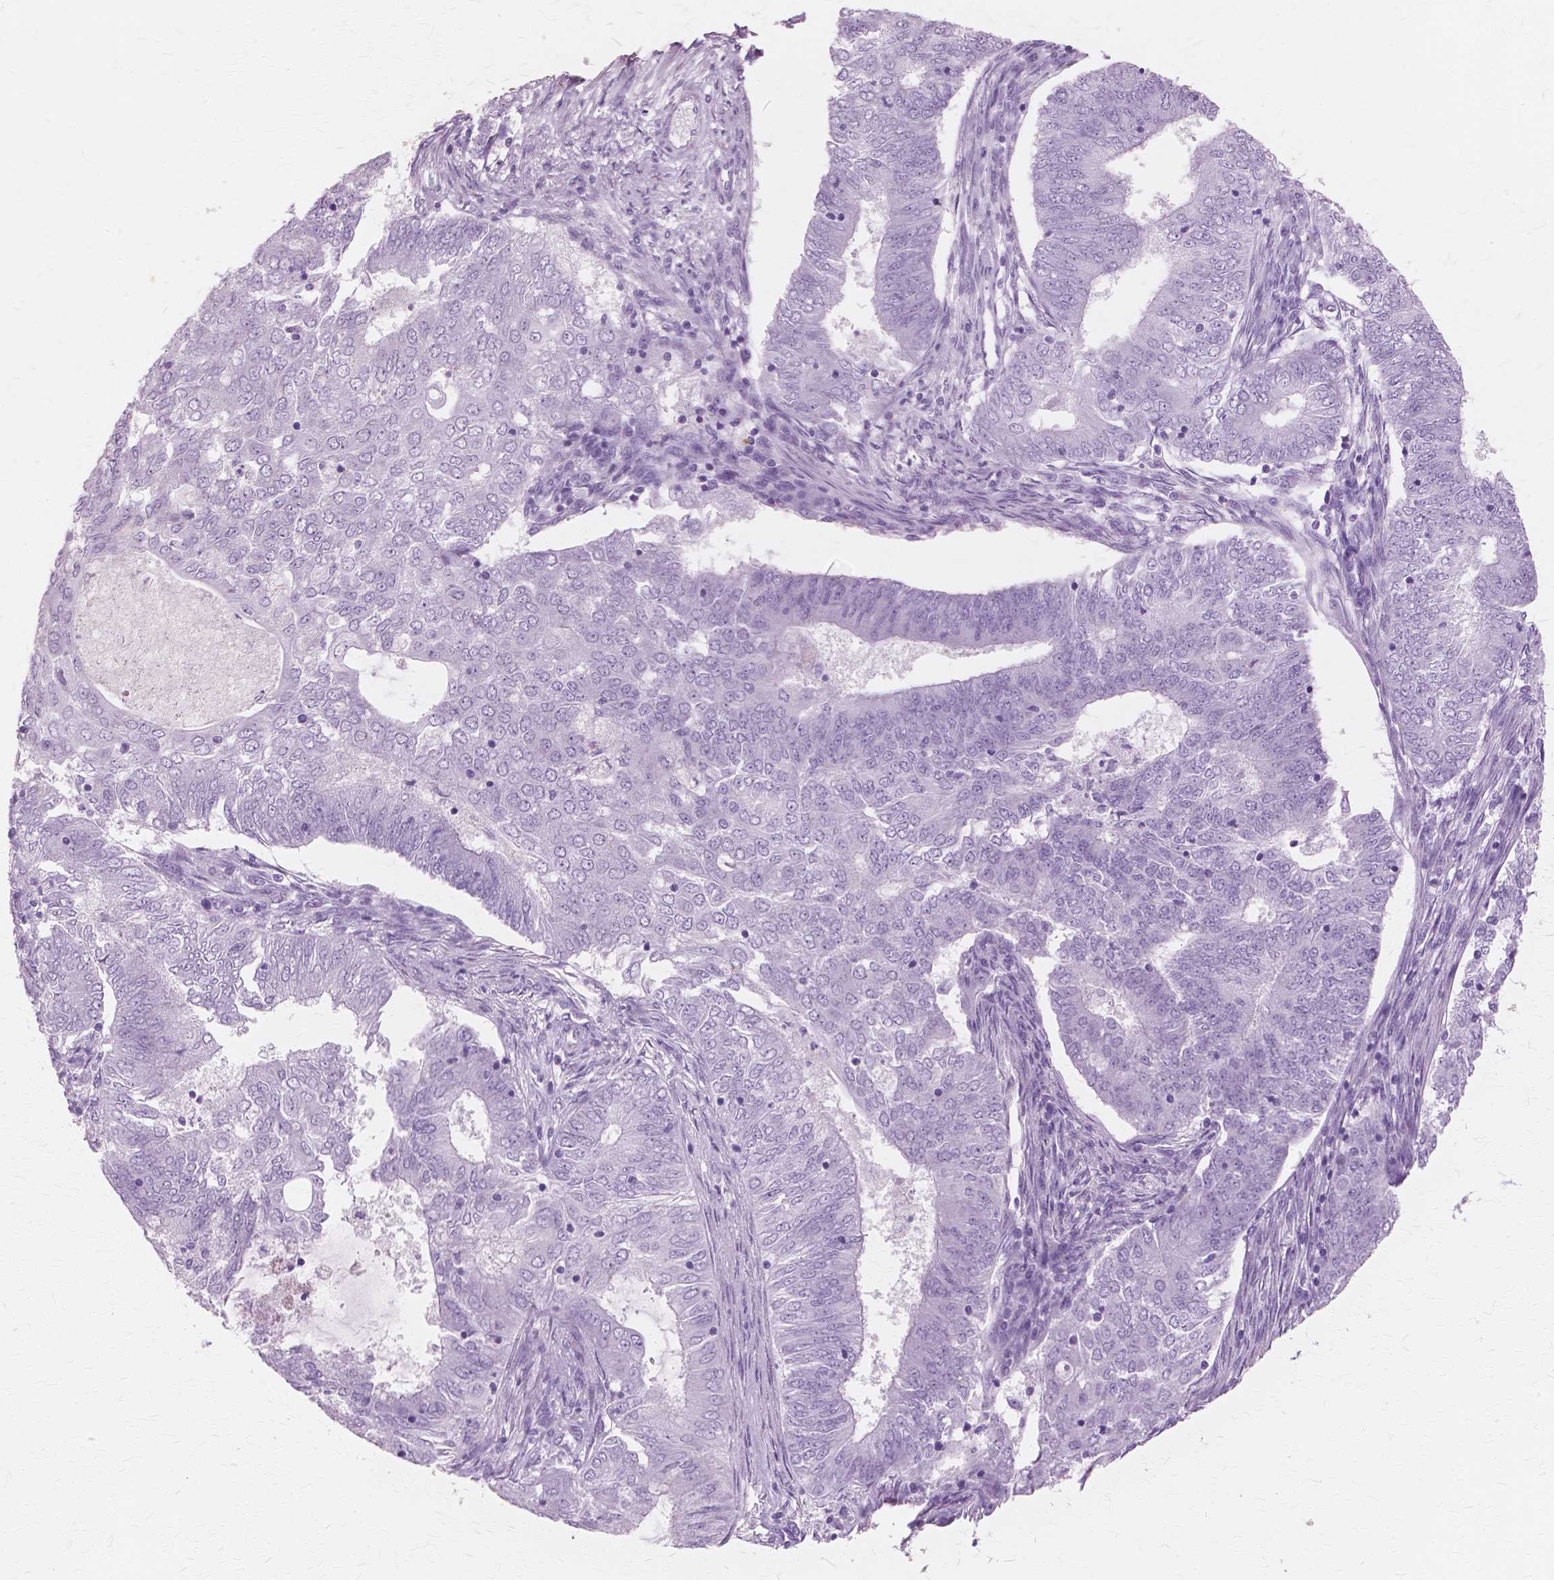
{"staining": {"intensity": "negative", "quantity": "none", "location": "none"}, "tissue": "endometrial cancer", "cell_type": "Tumor cells", "image_type": "cancer", "snomed": [{"axis": "morphology", "description": "Adenocarcinoma, NOS"}, {"axis": "topography", "description": "Endometrium"}], "caption": "Immunohistochemical staining of endometrial cancer (adenocarcinoma) exhibits no significant staining in tumor cells.", "gene": "SFTPD", "patient": {"sex": "female", "age": 62}}